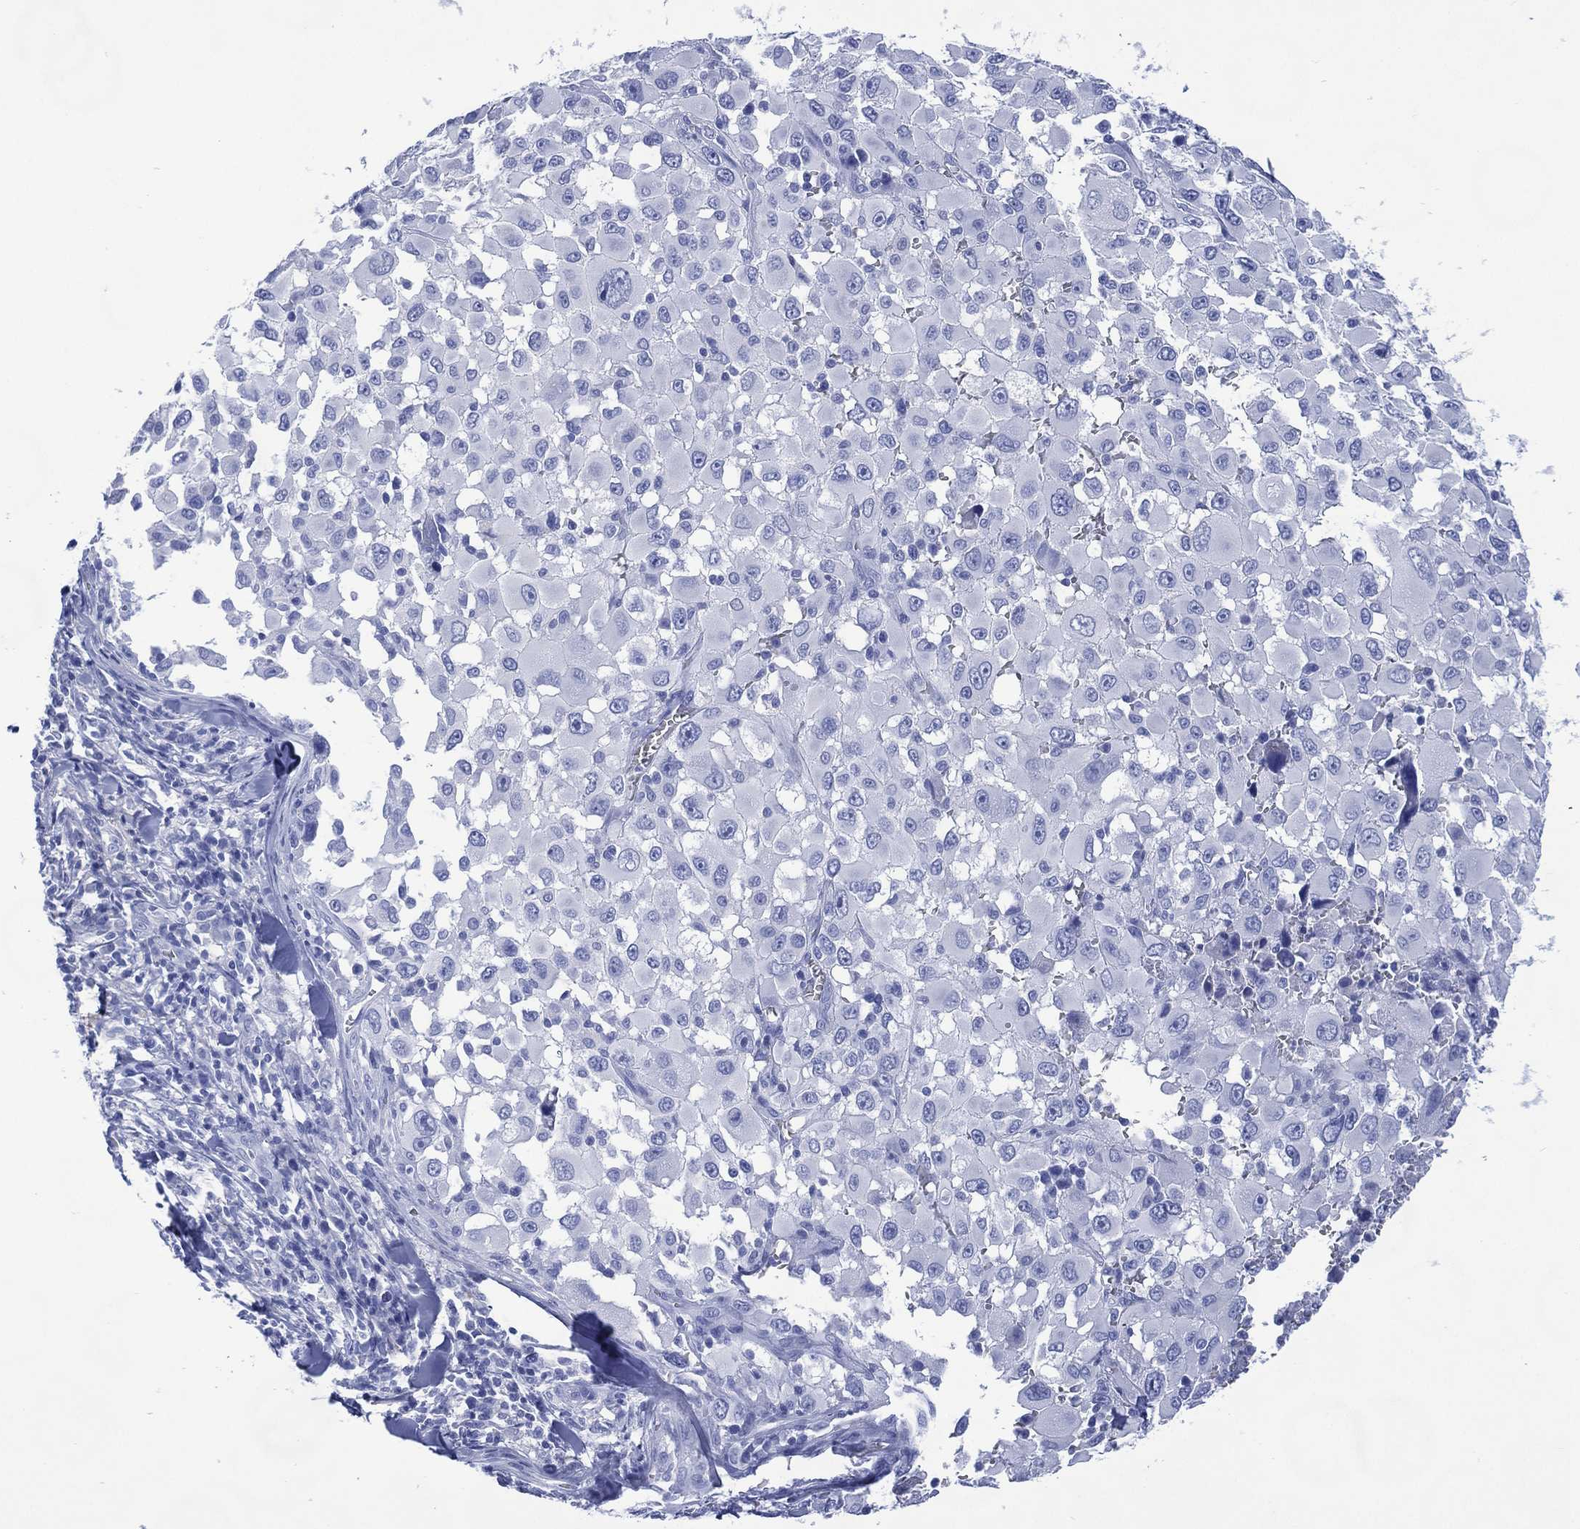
{"staining": {"intensity": "negative", "quantity": "none", "location": "none"}, "tissue": "melanoma", "cell_type": "Tumor cells", "image_type": "cancer", "snomed": [{"axis": "morphology", "description": "Malignant melanoma, Metastatic site"}, {"axis": "topography", "description": "Lymph node"}], "caption": "Melanoma stained for a protein using immunohistochemistry reveals no positivity tumor cells.", "gene": "SHCBP1L", "patient": {"sex": "male", "age": 50}}